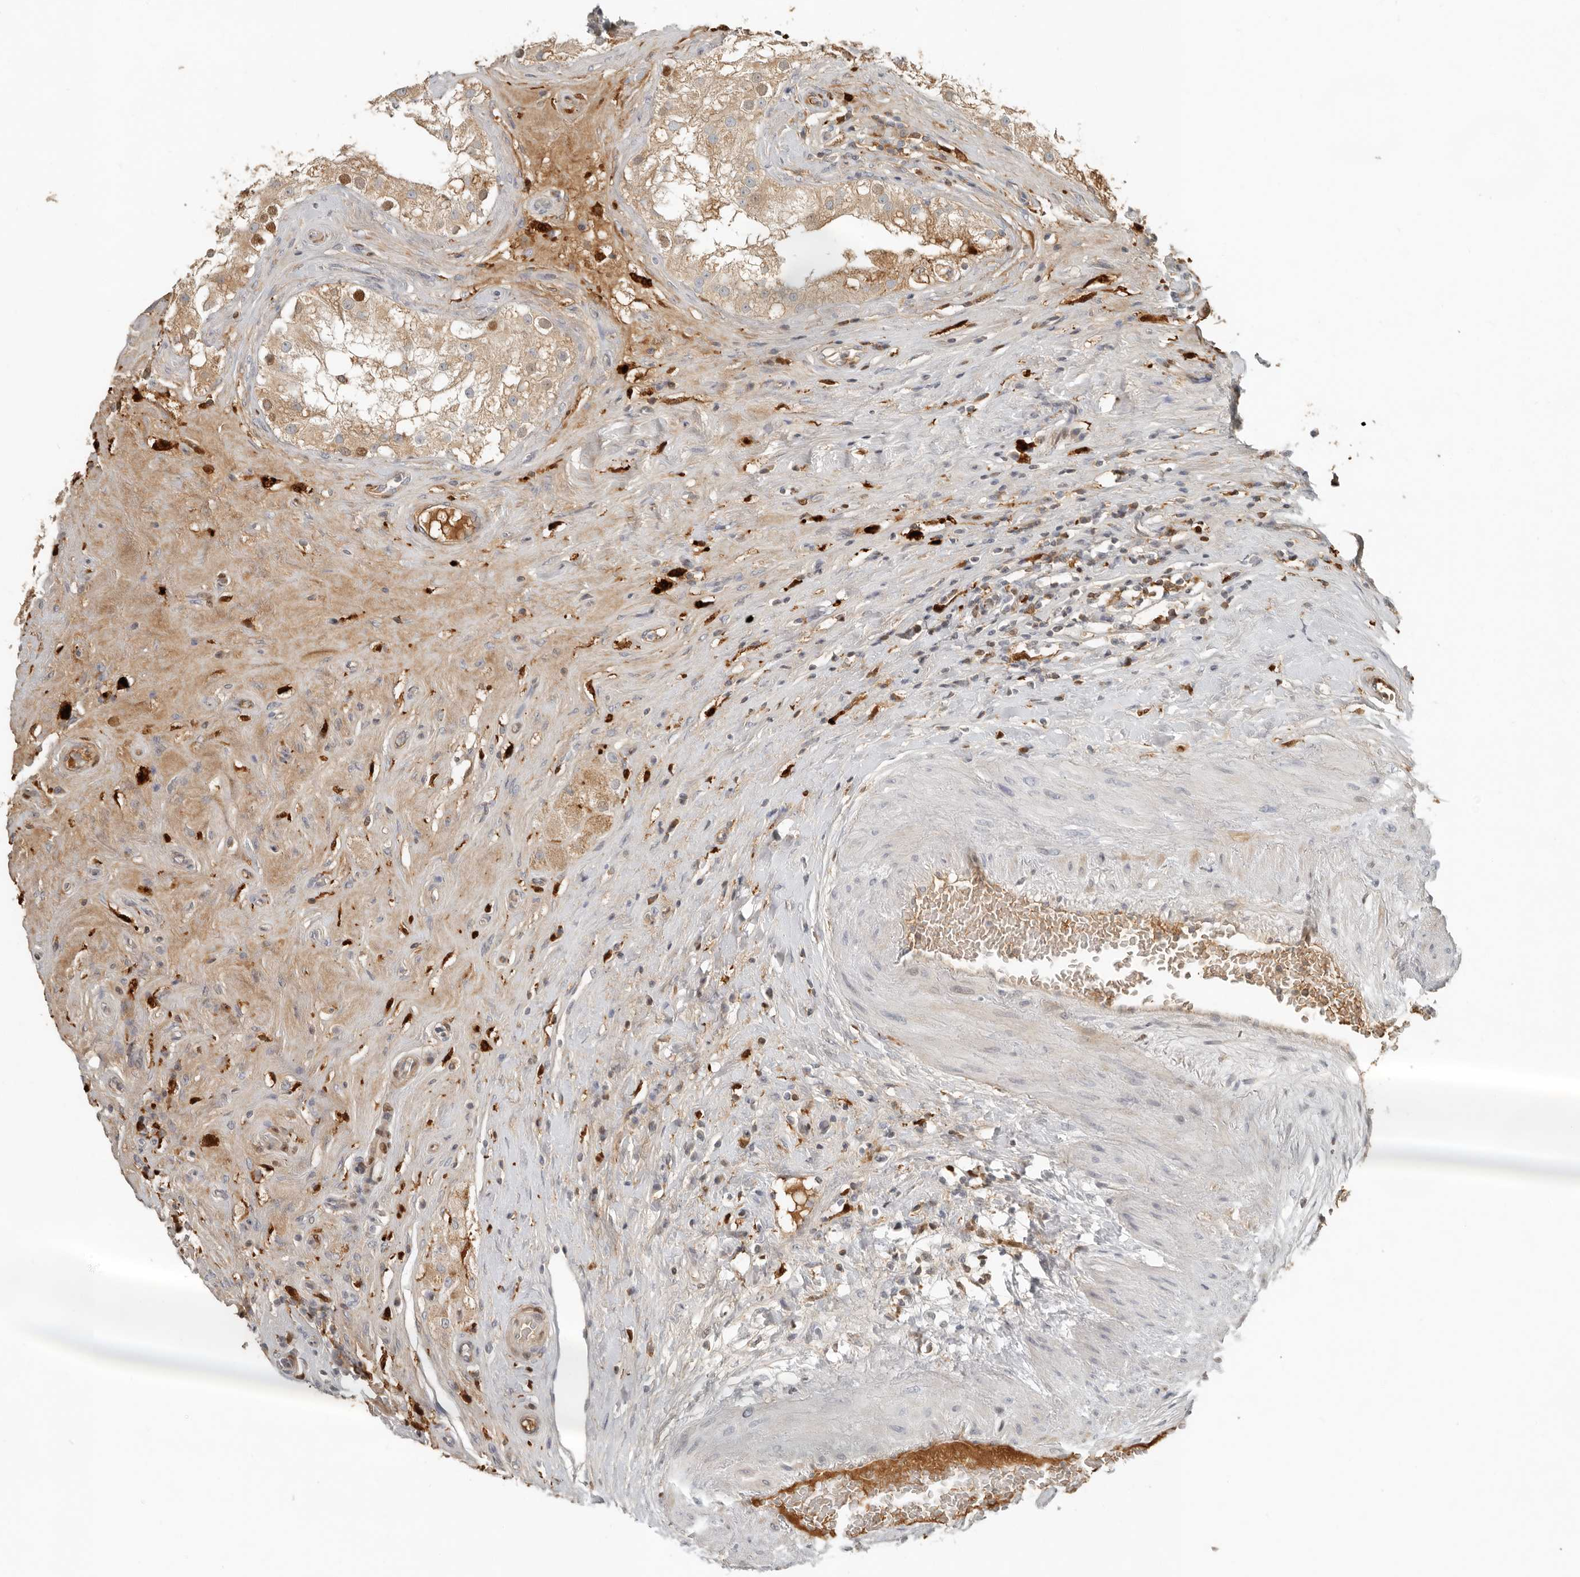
{"staining": {"intensity": "weak", "quantity": "<25%", "location": "cytoplasmic/membranous"}, "tissue": "testis", "cell_type": "Cells in seminiferous ducts", "image_type": "normal", "snomed": [{"axis": "morphology", "description": "Normal tissue, NOS"}, {"axis": "topography", "description": "Testis"}], "caption": "Photomicrograph shows no significant protein staining in cells in seminiferous ducts of normal testis. The staining is performed using DAB brown chromogen with nuclei counter-stained in using hematoxylin.", "gene": "KLHL38", "patient": {"sex": "male", "age": 84}}